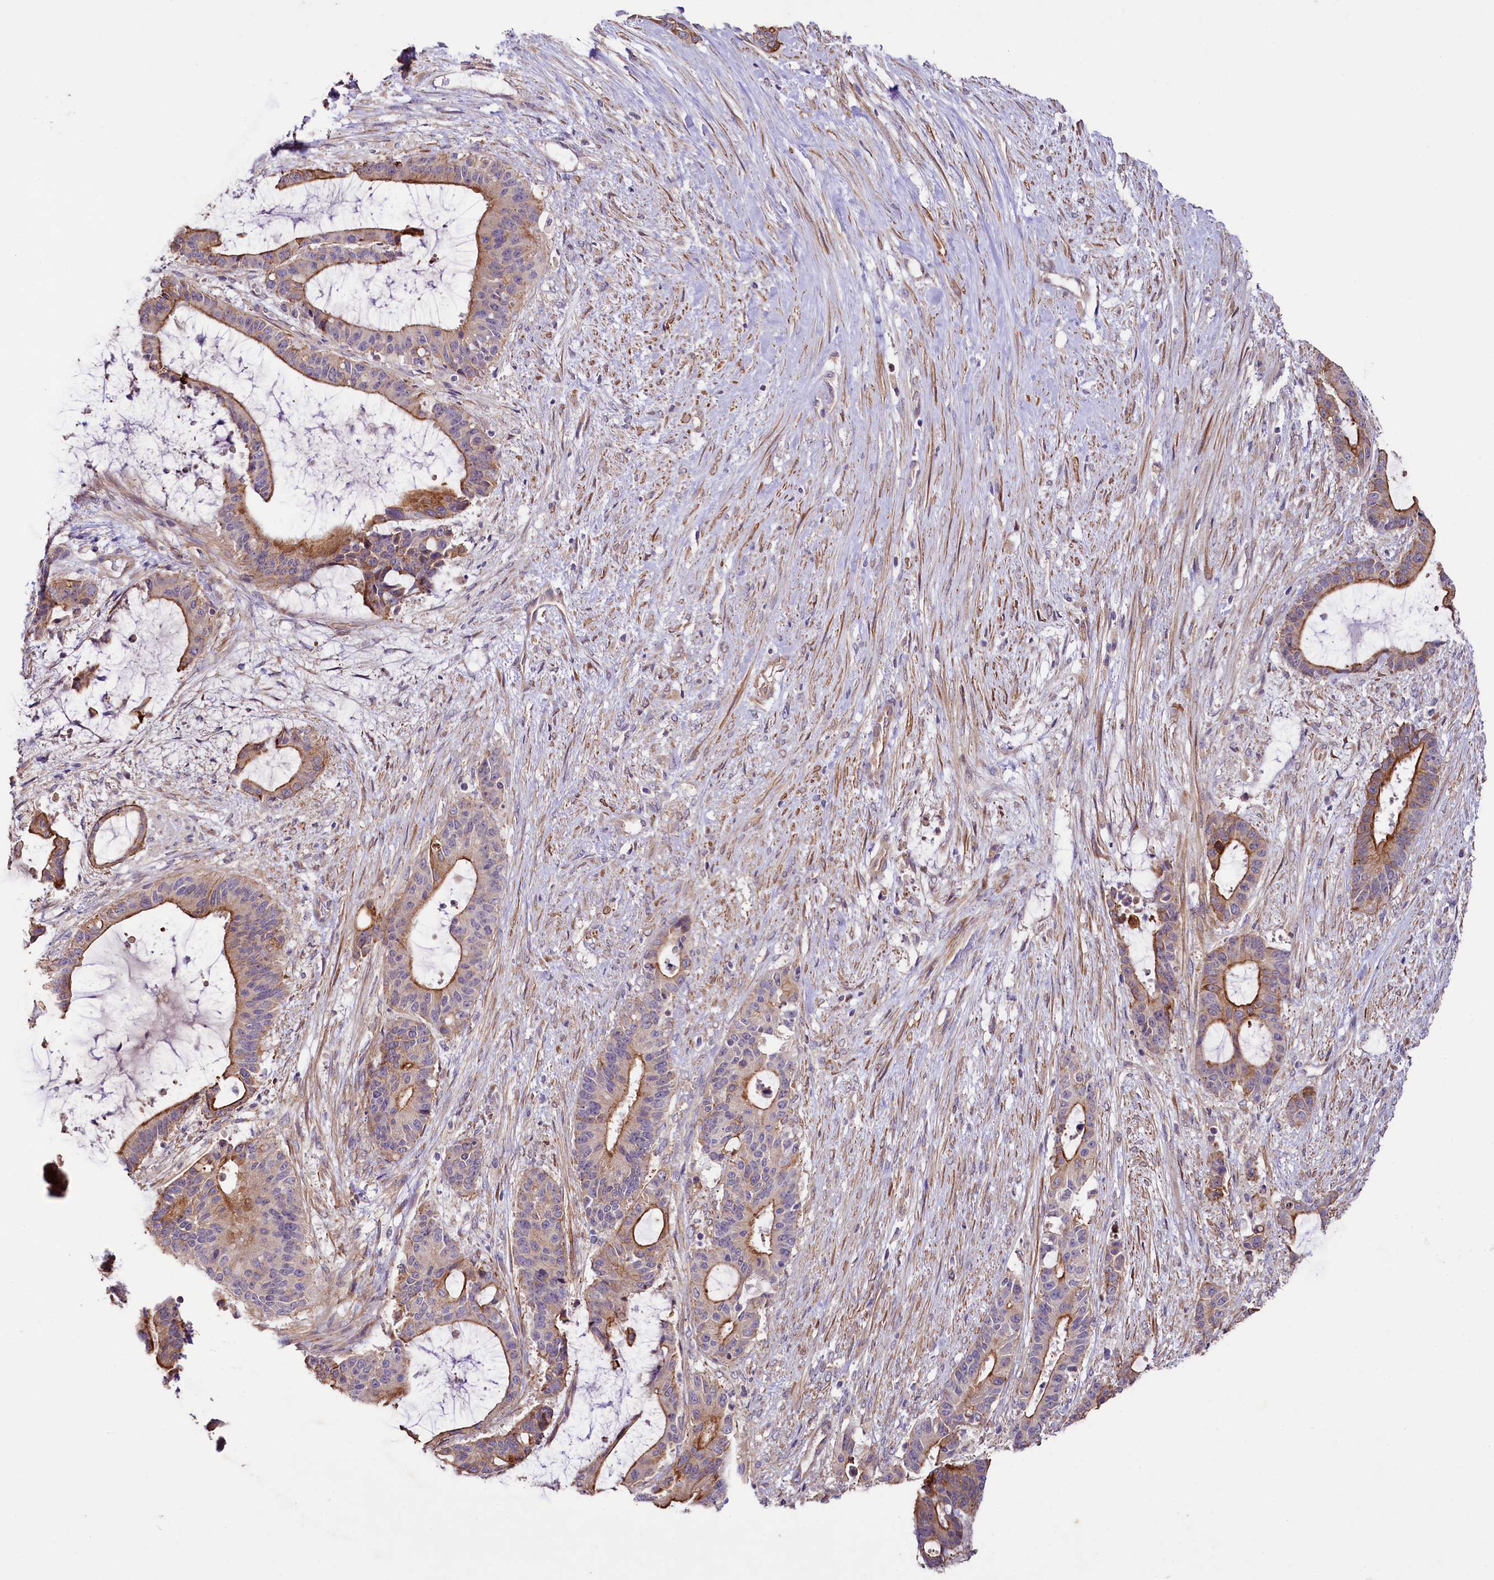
{"staining": {"intensity": "strong", "quantity": "25%-75%", "location": "cytoplasmic/membranous"}, "tissue": "liver cancer", "cell_type": "Tumor cells", "image_type": "cancer", "snomed": [{"axis": "morphology", "description": "Normal tissue, NOS"}, {"axis": "morphology", "description": "Cholangiocarcinoma"}, {"axis": "topography", "description": "Liver"}, {"axis": "topography", "description": "Peripheral nerve tissue"}], "caption": "Human liver cancer stained with a protein marker shows strong staining in tumor cells.", "gene": "VPS11", "patient": {"sex": "female", "age": 73}}